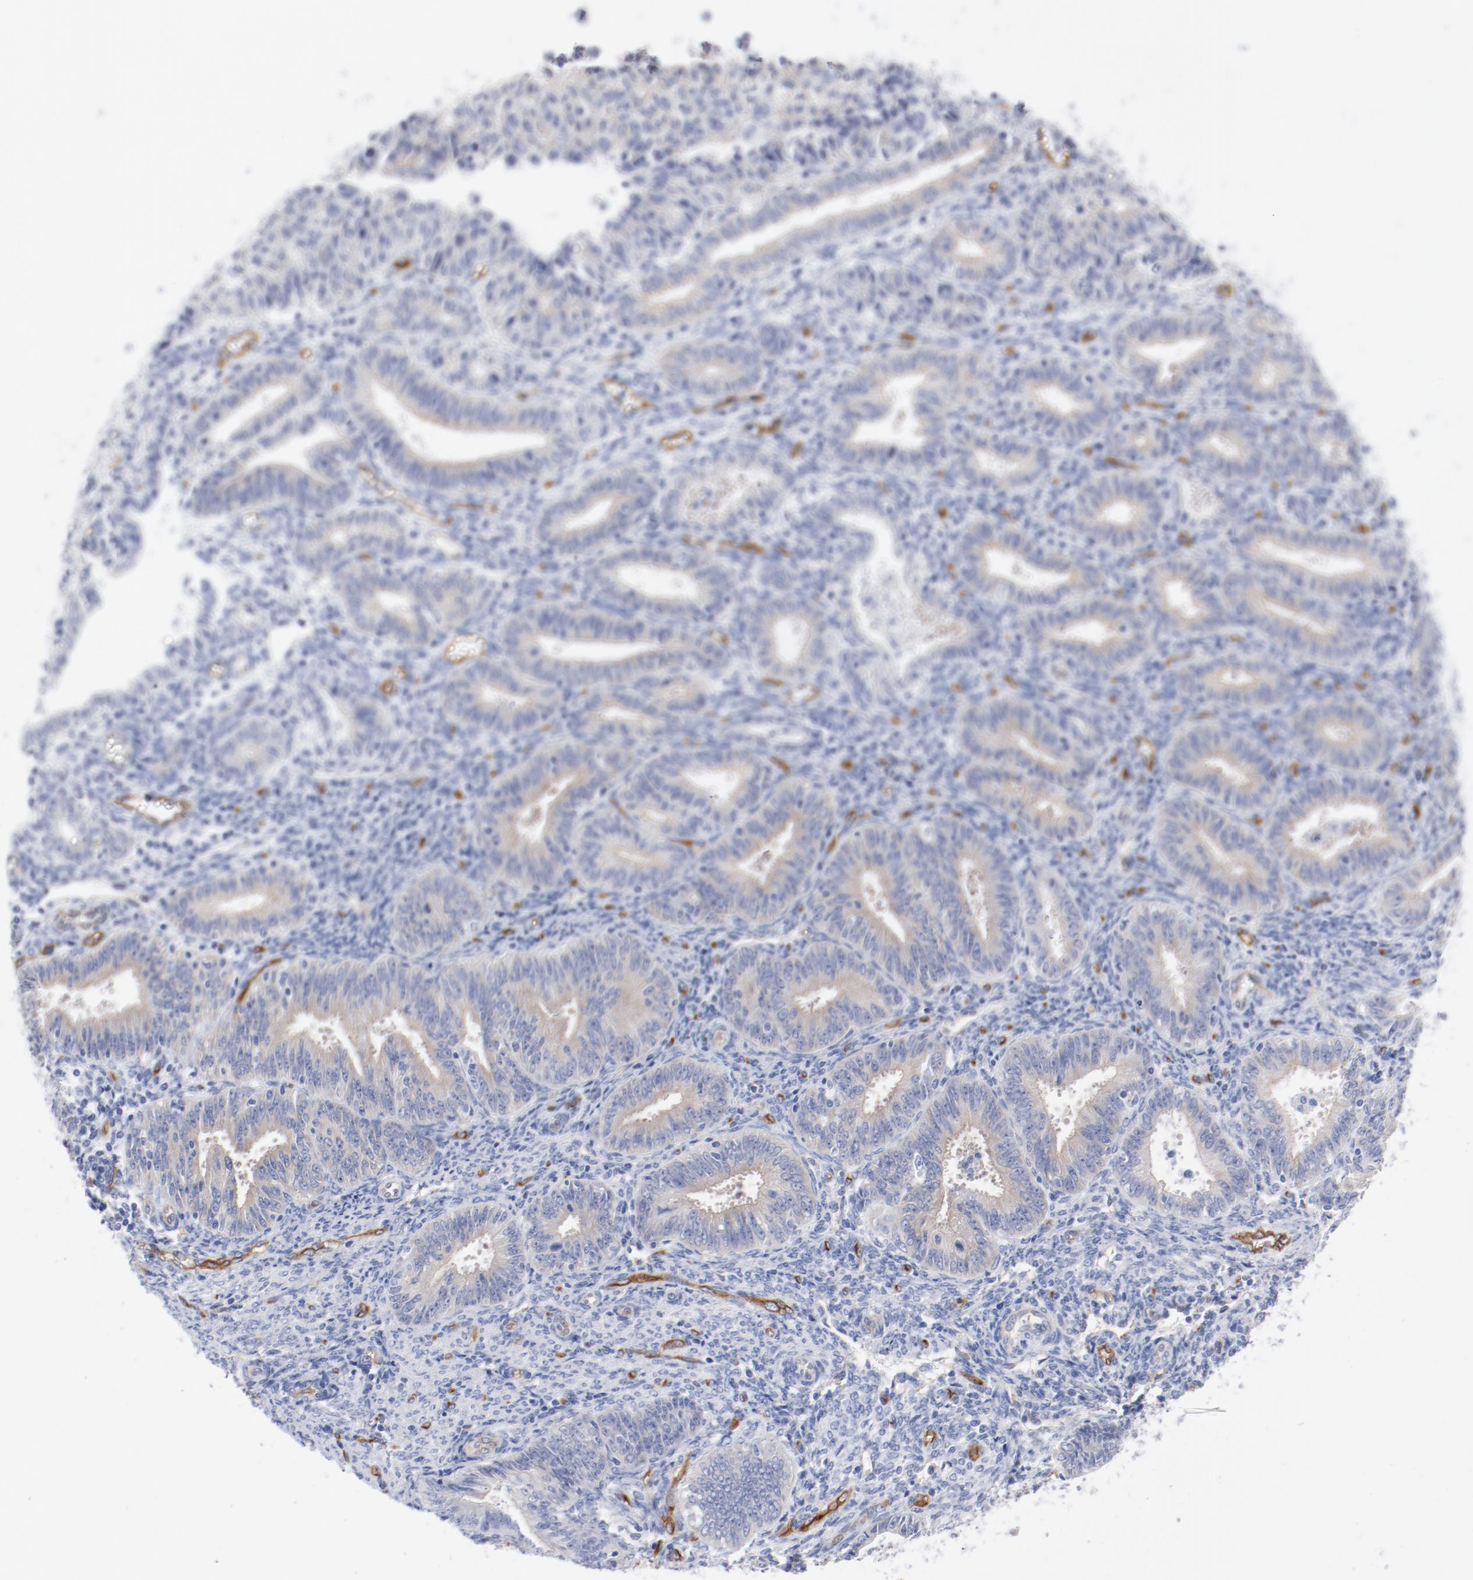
{"staining": {"intensity": "moderate", "quantity": ">75%", "location": "cytoplasmic/membranous"}, "tissue": "endometrial cancer", "cell_type": "Tumor cells", "image_type": "cancer", "snomed": [{"axis": "morphology", "description": "Adenocarcinoma, NOS"}, {"axis": "topography", "description": "Endometrium"}], "caption": "Immunohistochemical staining of human adenocarcinoma (endometrial) displays moderate cytoplasmic/membranous protein expression in about >75% of tumor cells. The protein of interest is stained brown, and the nuclei are stained in blue (DAB (3,3'-diaminobenzidine) IHC with brightfield microscopy, high magnification).", "gene": "SHANK3", "patient": {"sex": "female", "age": 42}}